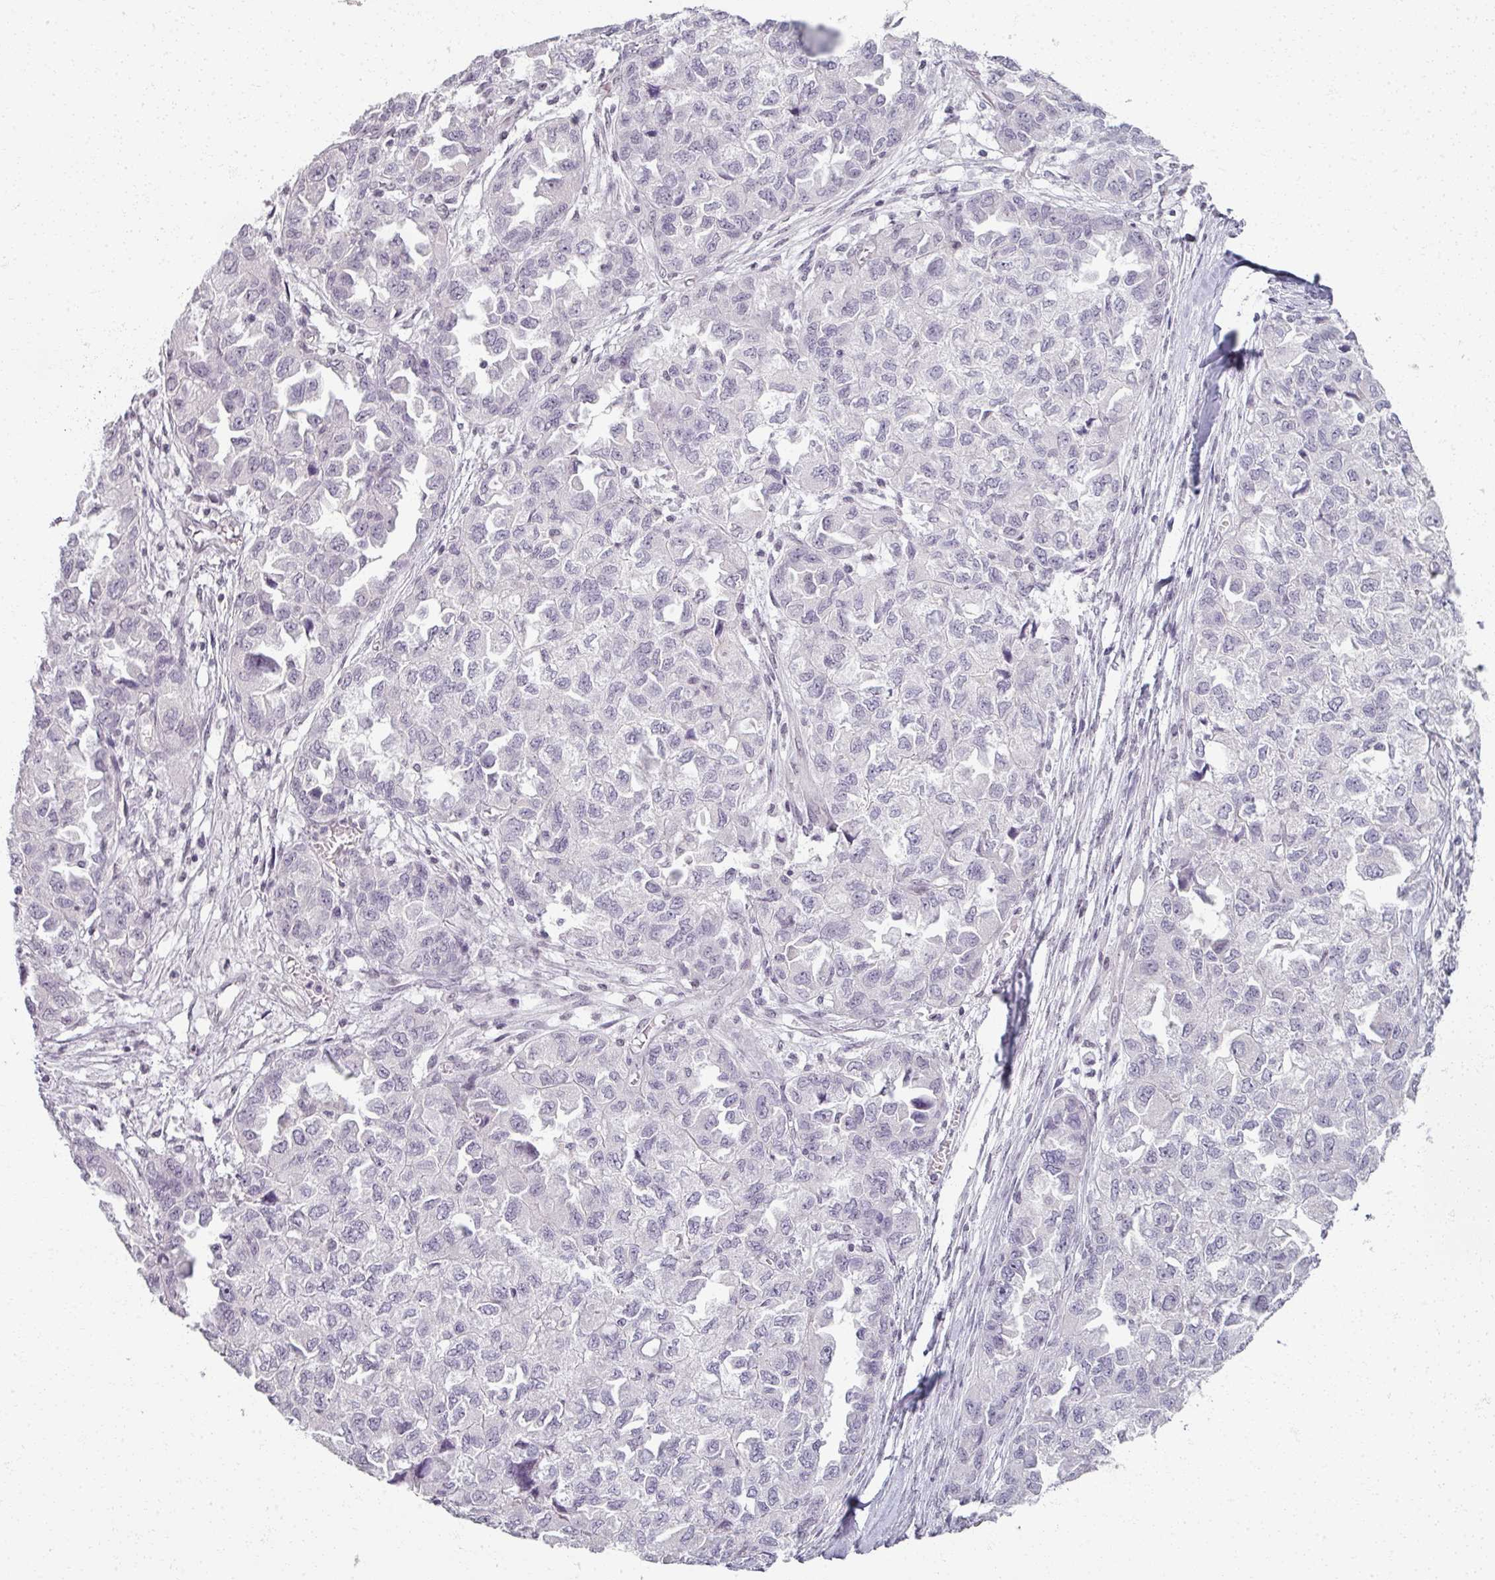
{"staining": {"intensity": "negative", "quantity": "none", "location": "none"}, "tissue": "ovarian cancer", "cell_type": "Tumor cells", "image_type": "cancer", "snomed": [{"axis": "morphology", "description": "Cystadenocarcinoma, serous, NOS"}, {"axis": "topography", "description": "Ovary"}], "caption": "IHC histopathology image of human ovarian serous cystadenocarcinoma stained for a protein (brown), which shows no staining in tumor cells.", "gene": "RFPL2", "patient": {"sex": "female", "age": 84}}